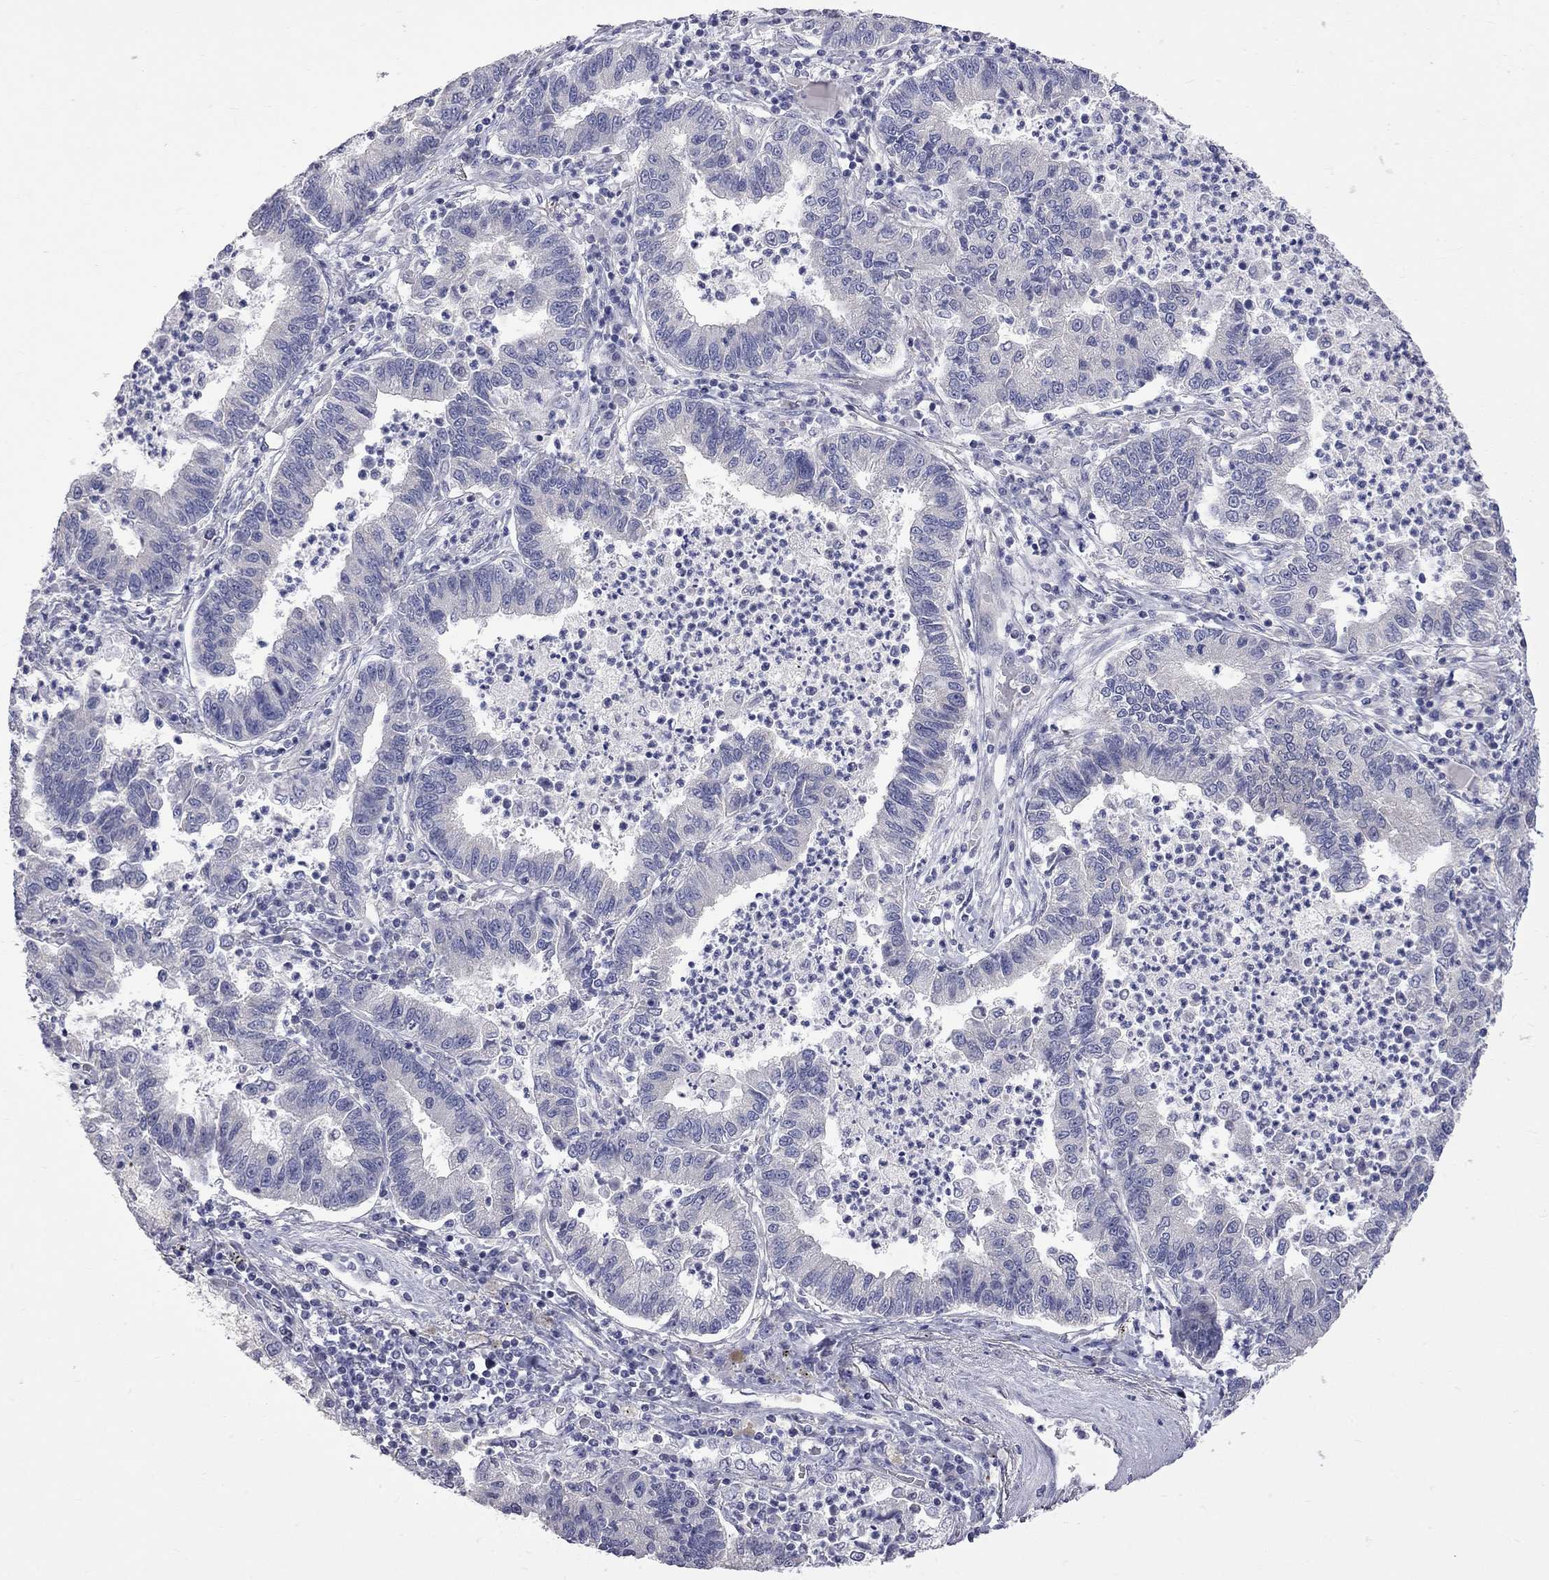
{"staining": {"intensity": "negative", "quantity": "none", "location": "none"}, "tissue": "lung cancer", "cell_type": "Tumor cells", "image_type": "cancer", "snomed": [{"axis": "morphology", "description": "Adenocarcinoma, NOS"}, {"axis": "topography", "description": "Lung"}], "caption": "A high-resolution micrograph shows immunohistochemistry staining of lung cancer, which exhibits no significant positivity in tumor cells. (DAB IHC, high magnification).", "gene": "OPRK1", "patient": {"sex": "female", "age": 57}}